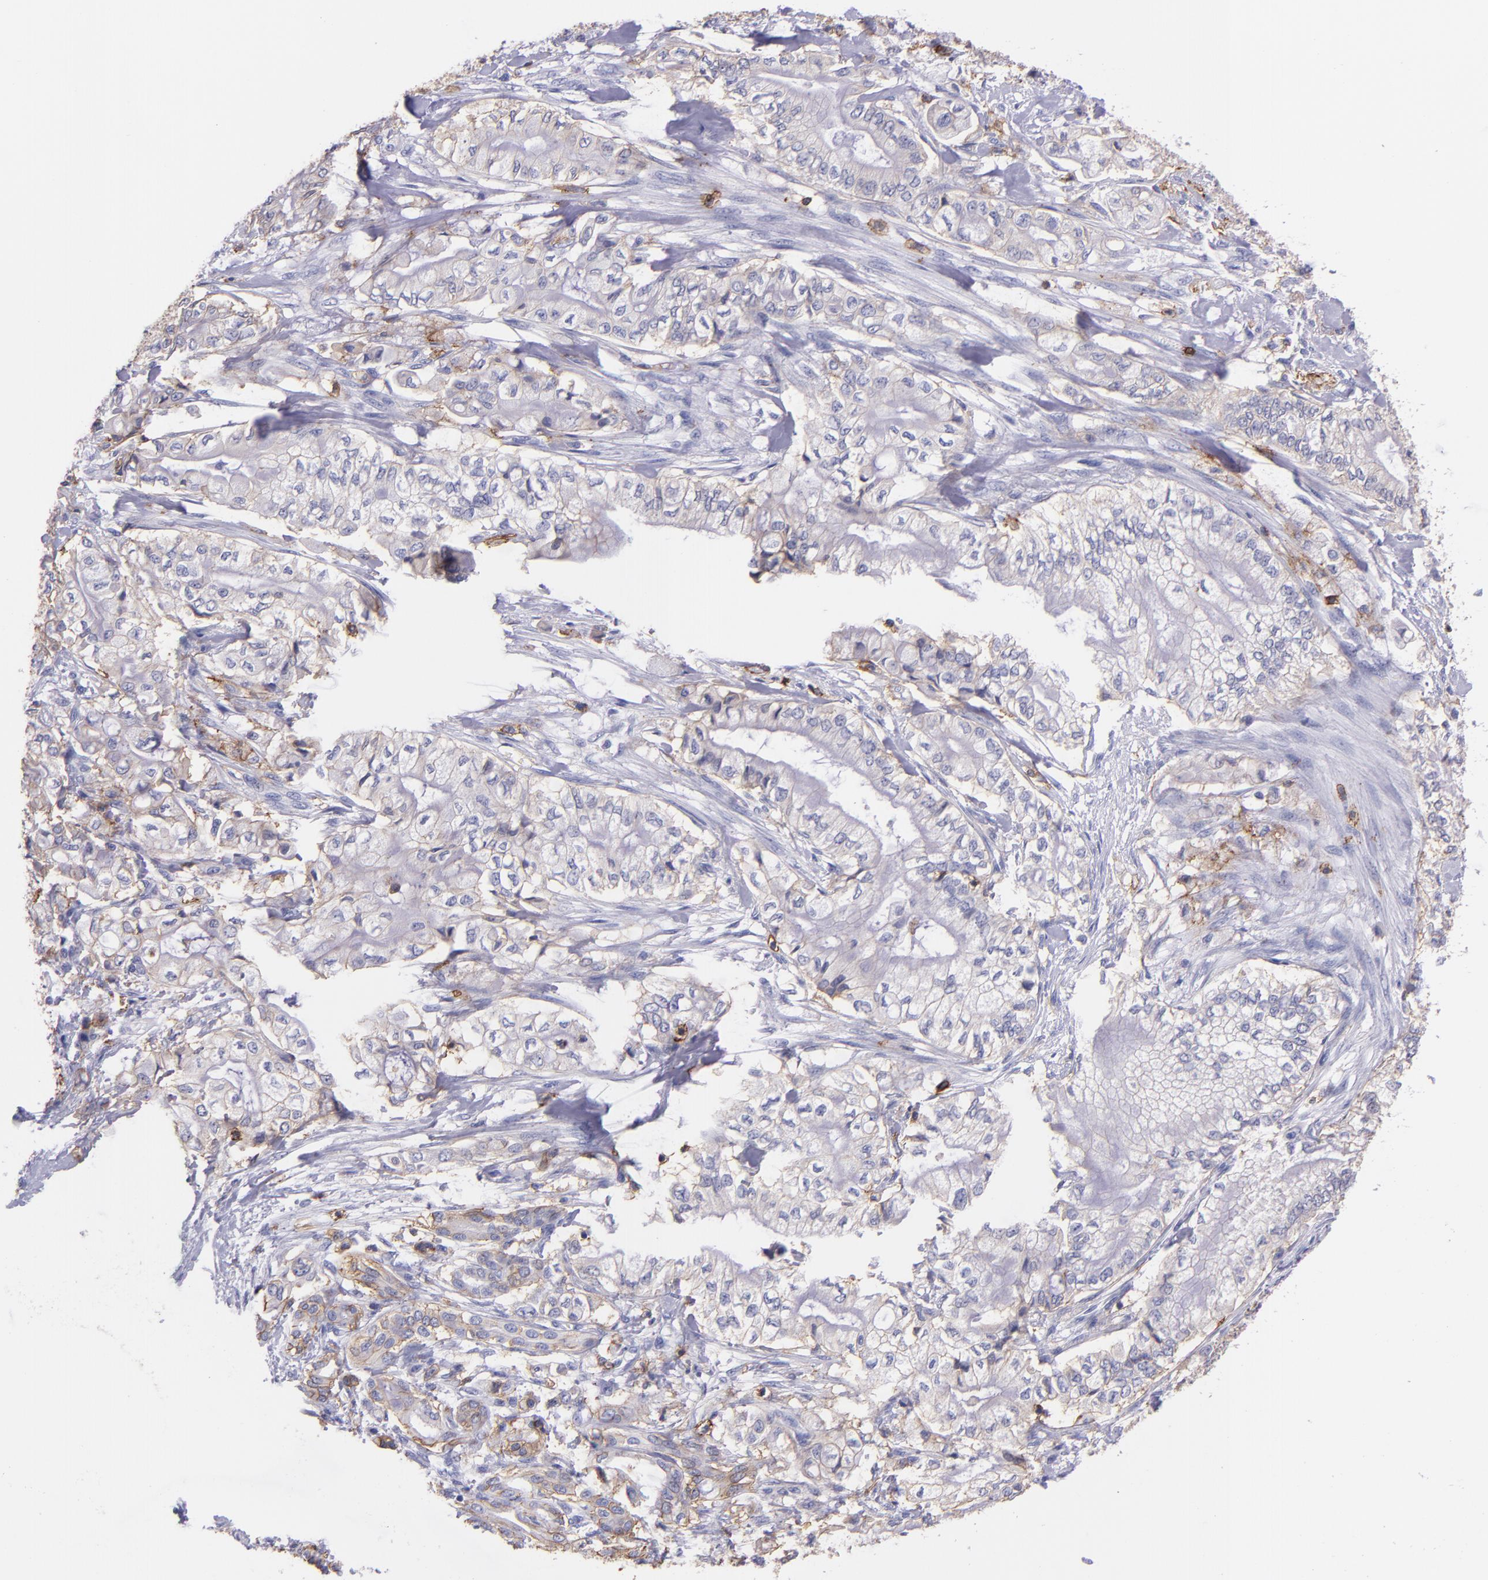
{"staining": {"intensity": "negative", "quantity": "none", "location": "none"}, "tissue": "pancreatic cancer", "cell_type": "Tumor cells", "image_type": "cancer", "snomed": [{"axis": "morphology", "description": "Adenocarcinoma, NOS"}, {"axis": "topography", "description": "Pancreas"}], "caption": "The micrograph shows no significant staining in tumor cells of pancreatic cancer (adenocarcinoma).", "gene": "SPN", "patient": {"sex": "male", "age": 79}}